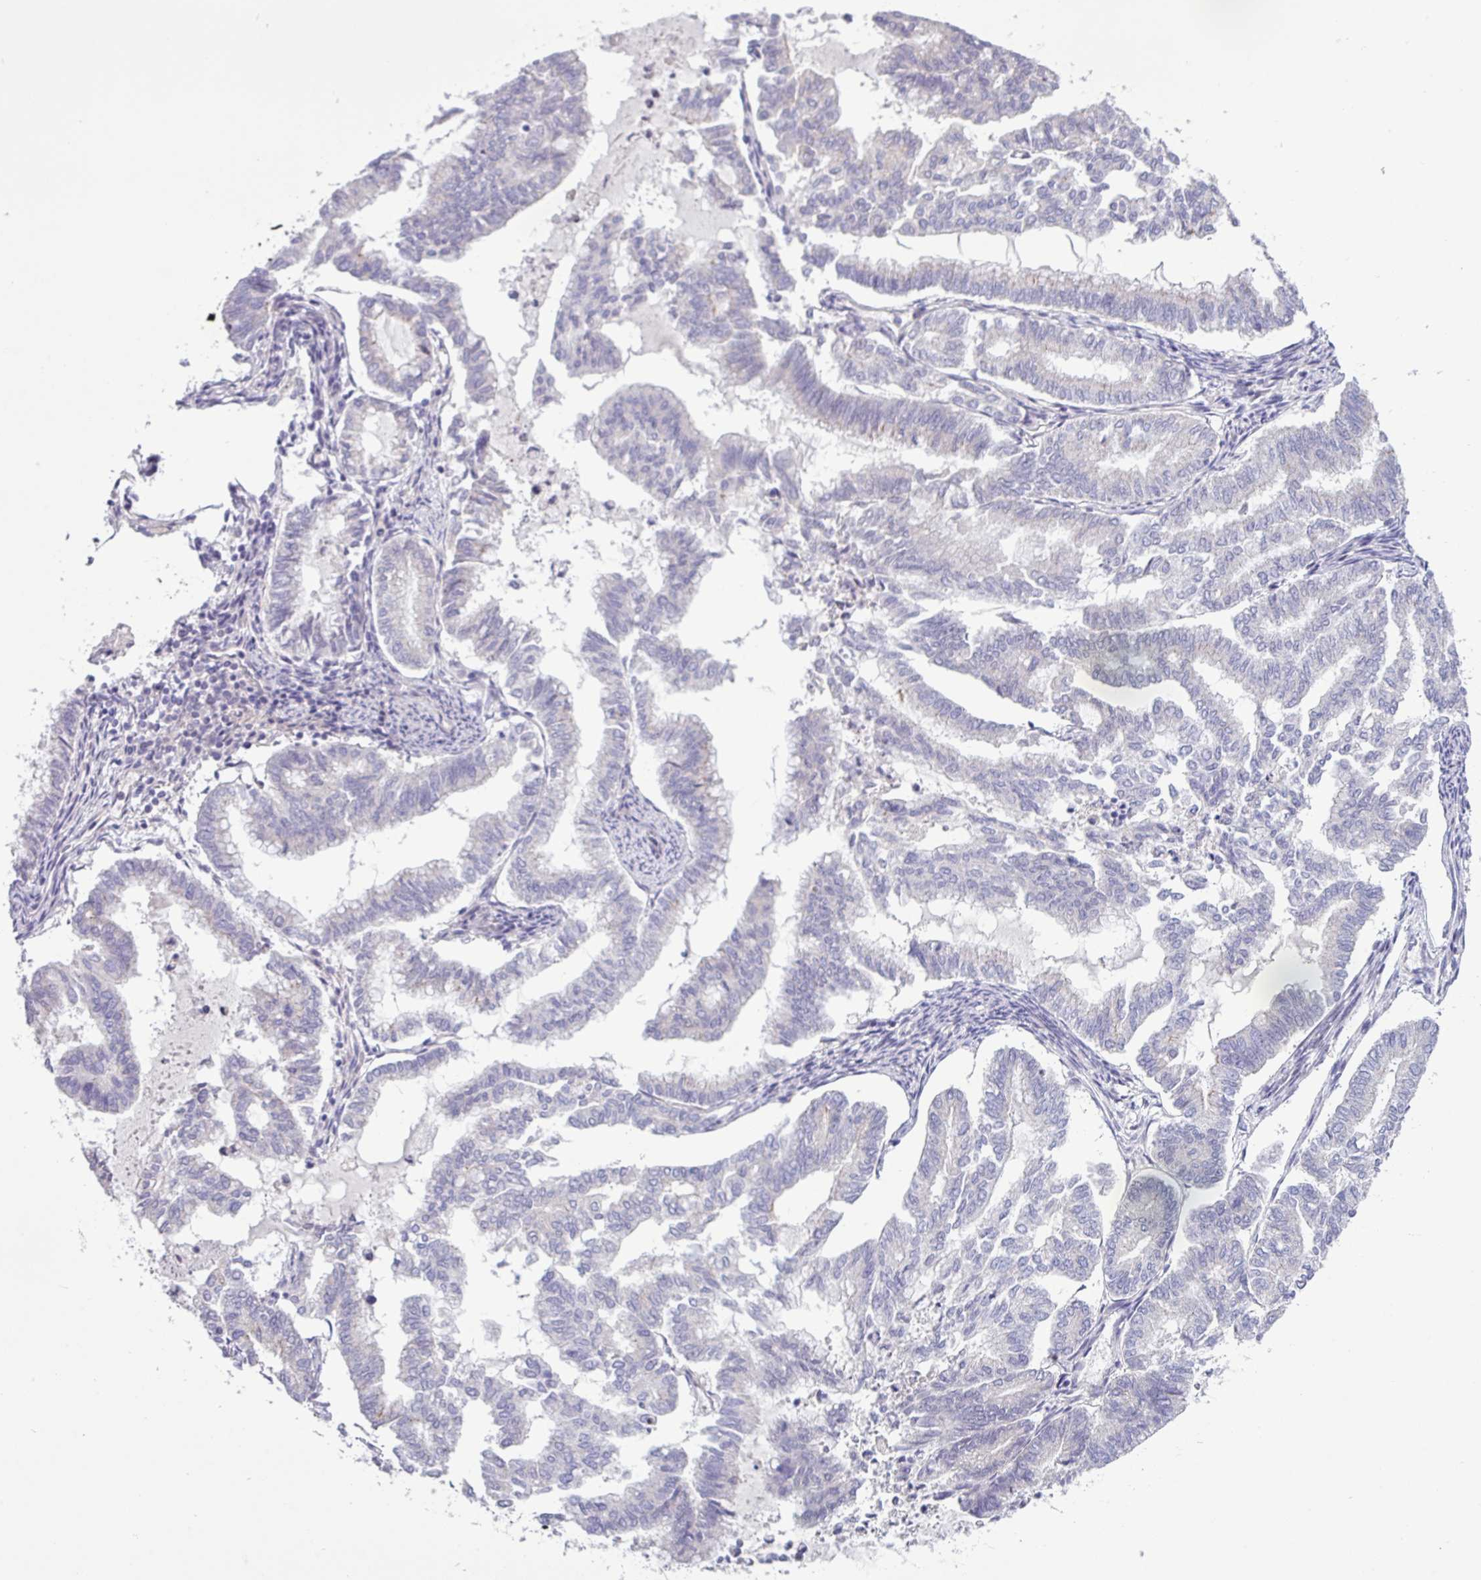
{"staining": {"intensity": "negative", "quantity": "none", "location": "none"}, "tissue": "endometrial cancer", "cell_type": "Tumor cells", "image_type": "cancer", "snomed": [{"axis": "morphology", "description": "Adenocarcinoma, NOS"}, {"axis": "topography", "description": "Endometrium"}], "caption": "Immunohistochemistry (IHC) photomicrograph of neoplastic tissue: endometrial cancer stained with DAB reveals no significant protein staining in tumor cells. (DAB IHC visualized using brightfield microscopy, high magnification).", "gene": "ACAP3", "patient": {"sex": "female", "age": 79}}